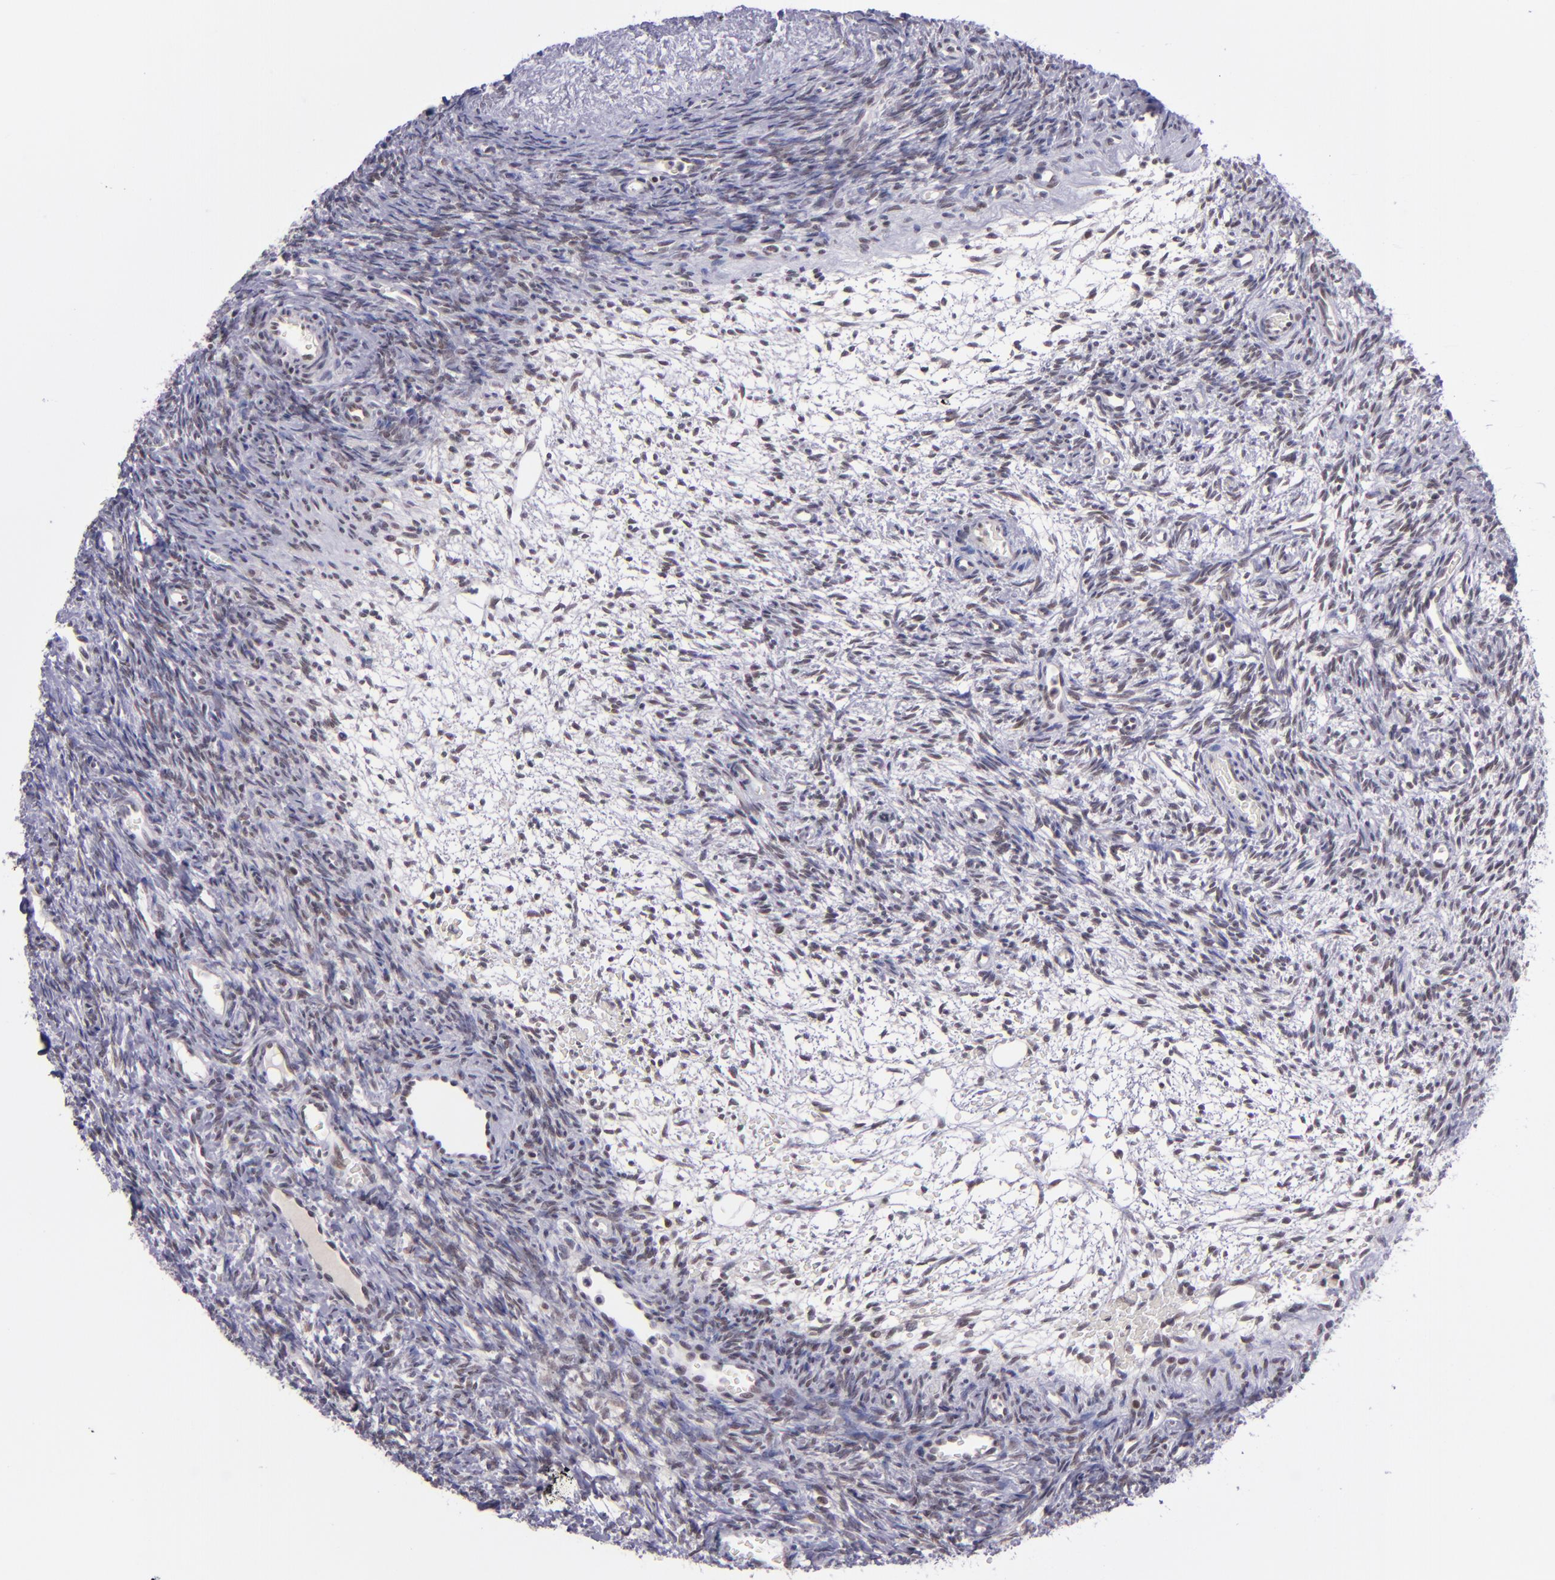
{"staining": {"intensity": "weak", "quantity": ">75%", "location": "nuclear"}, "tissue": "ovary", "cell_type": "Follicle cells", "image_type": "normal", "snomed": [{"axis": "morphology", "description": "Normal tissue, NOS"}, {"axis": "topography", "description": "Ovary"}], "caption": "Follicle cells reveal low levels of weak nuclear positivity in approximately >75% of cells in benign human ovary. (Brightfield microscopy of DAB IHC at high magnification).", "gene": "BAG1", "patient": {"sex": "female", "age": 39}}